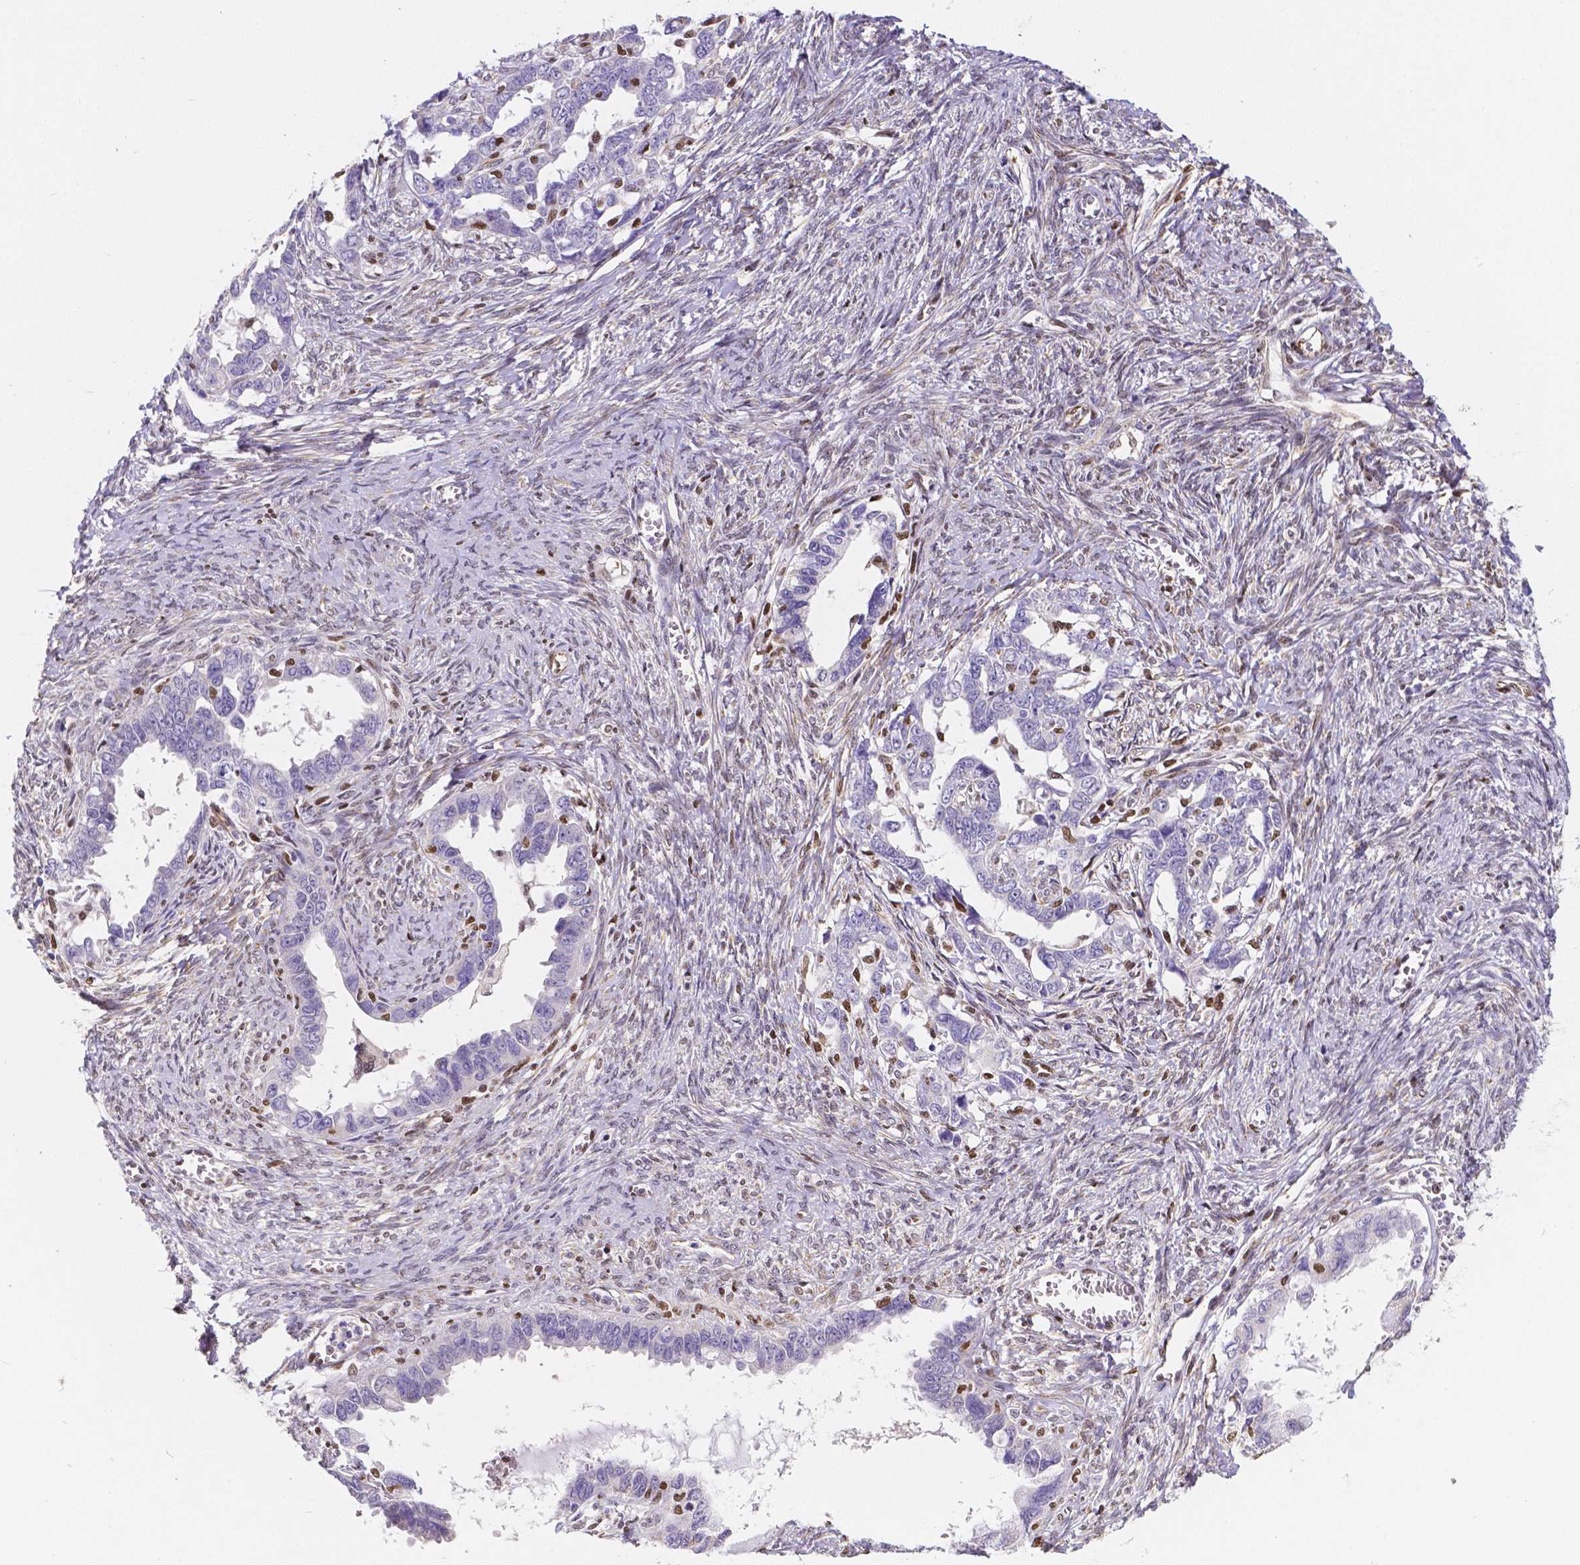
{"staining": {"intensity": "negative", "quantity": "none", "location": "none"}, "tissue": "ovarian cancer", "cell_type": "Tumor cells", "image_type": "cancer", "snomed": [{"axis": "morphology", "description": "Cystadenocarcinoma, serous, NOS"}, {"axis": "topography", "description": "Ovary"}], "caption": "Tumor cells show no significant protein positivity in ovarian cancer (serous cystadenocarcinoma). (DAB IHC, high magnification).", "gene": "MEF2C", "patient": {"sex": "female", "age": 69}}